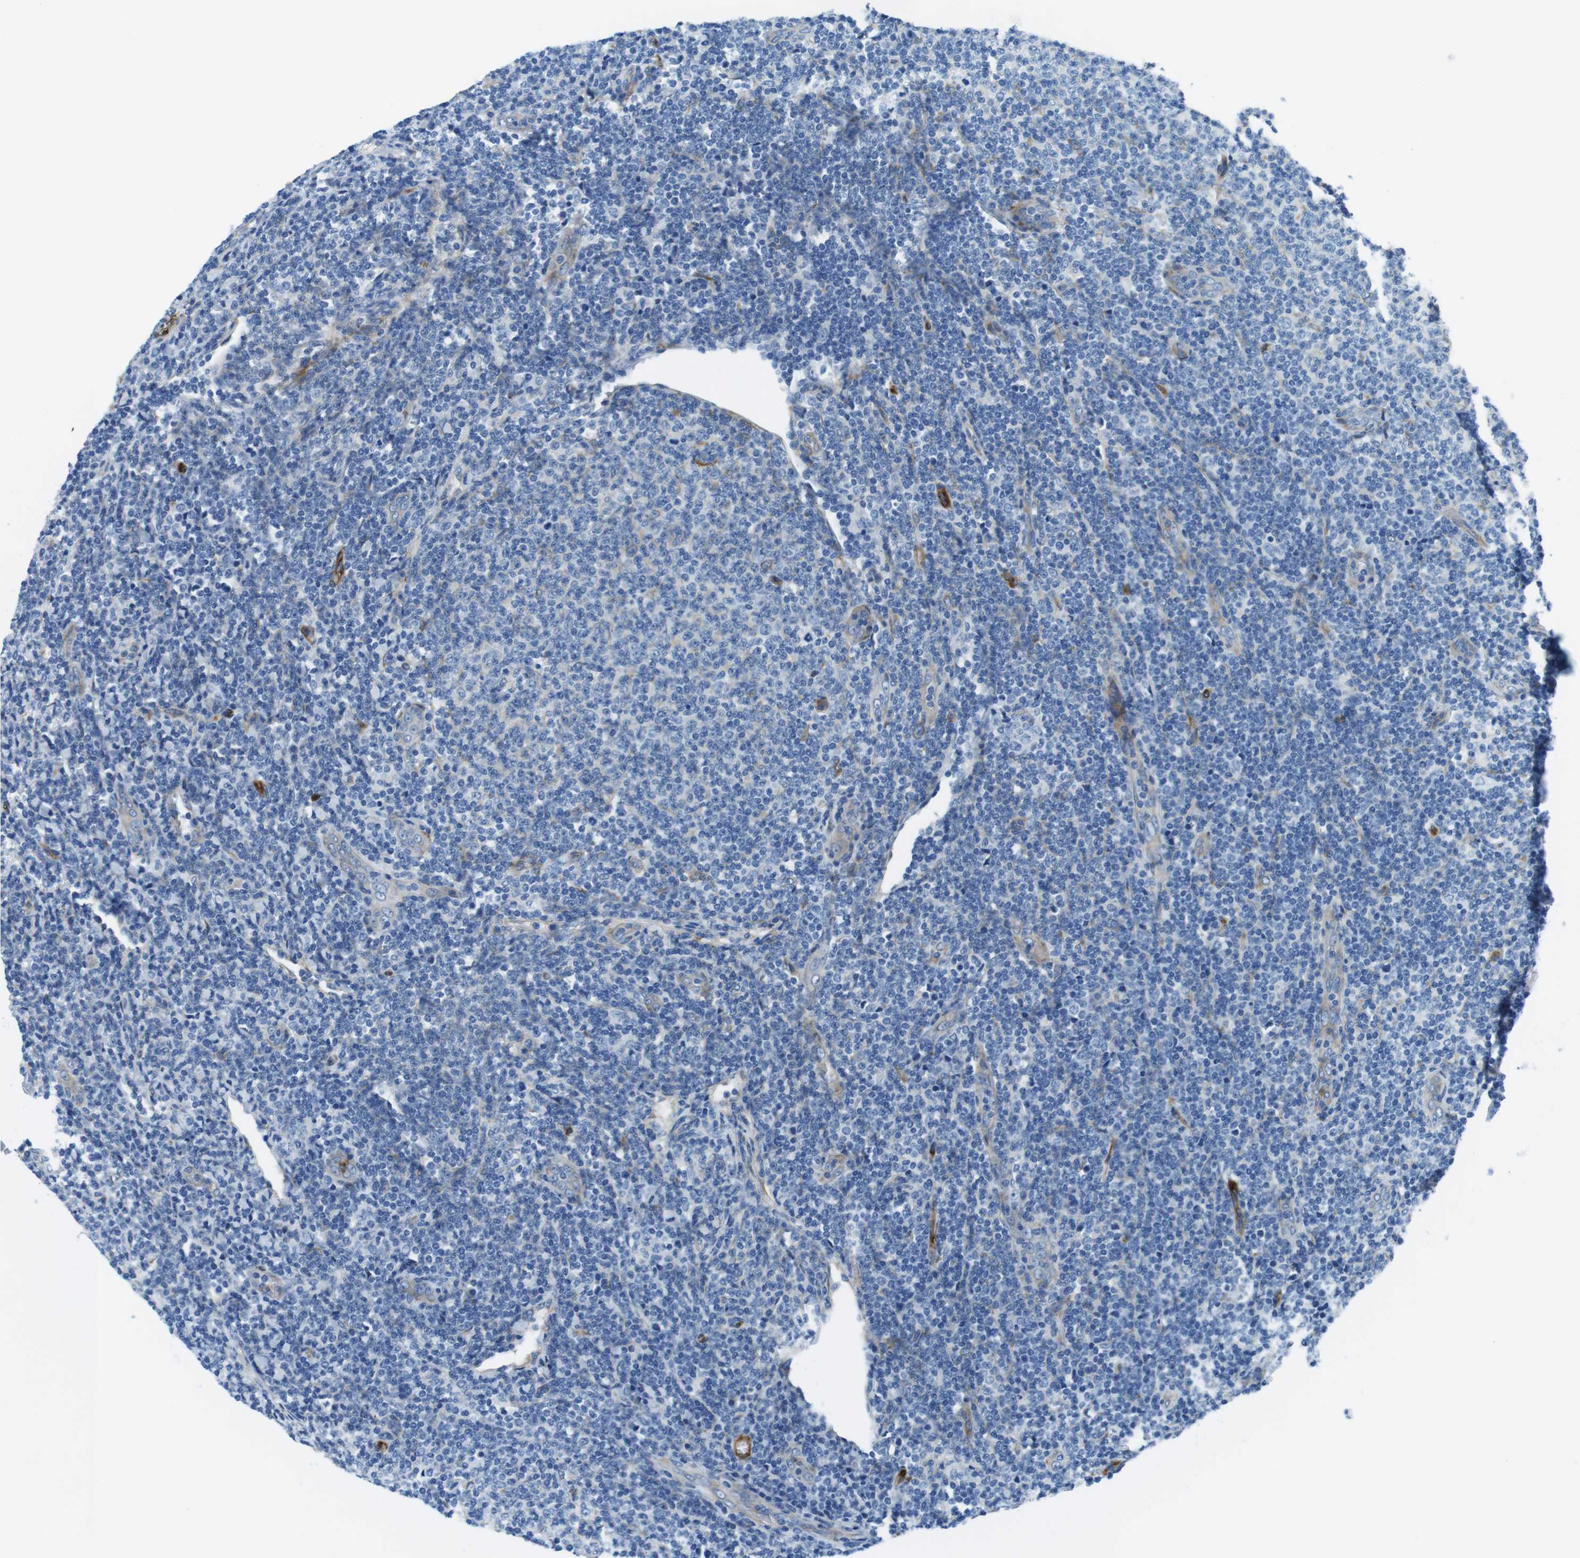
{"staining": {"intensity": "negative", "quantity": "none", "location": "none"}, "tissue": "lymphoma", "cell_type": "Tumor cells", "image_type": "cancer", "snomed": [{"axis": "morphology", "description": "Malignant lymphoma, non-Hodgkin's type, Low grade"}, {"axis": "topography", "description": "Lymph node"}], "caption": "Malignant lymphoma, non-Hodgkin's type (low-grade) was stained to show a protein in brown. There is no significant positivity in tumor cells.", "gene": "EMP2", "patient": {"sex": "male", "age": 66}}